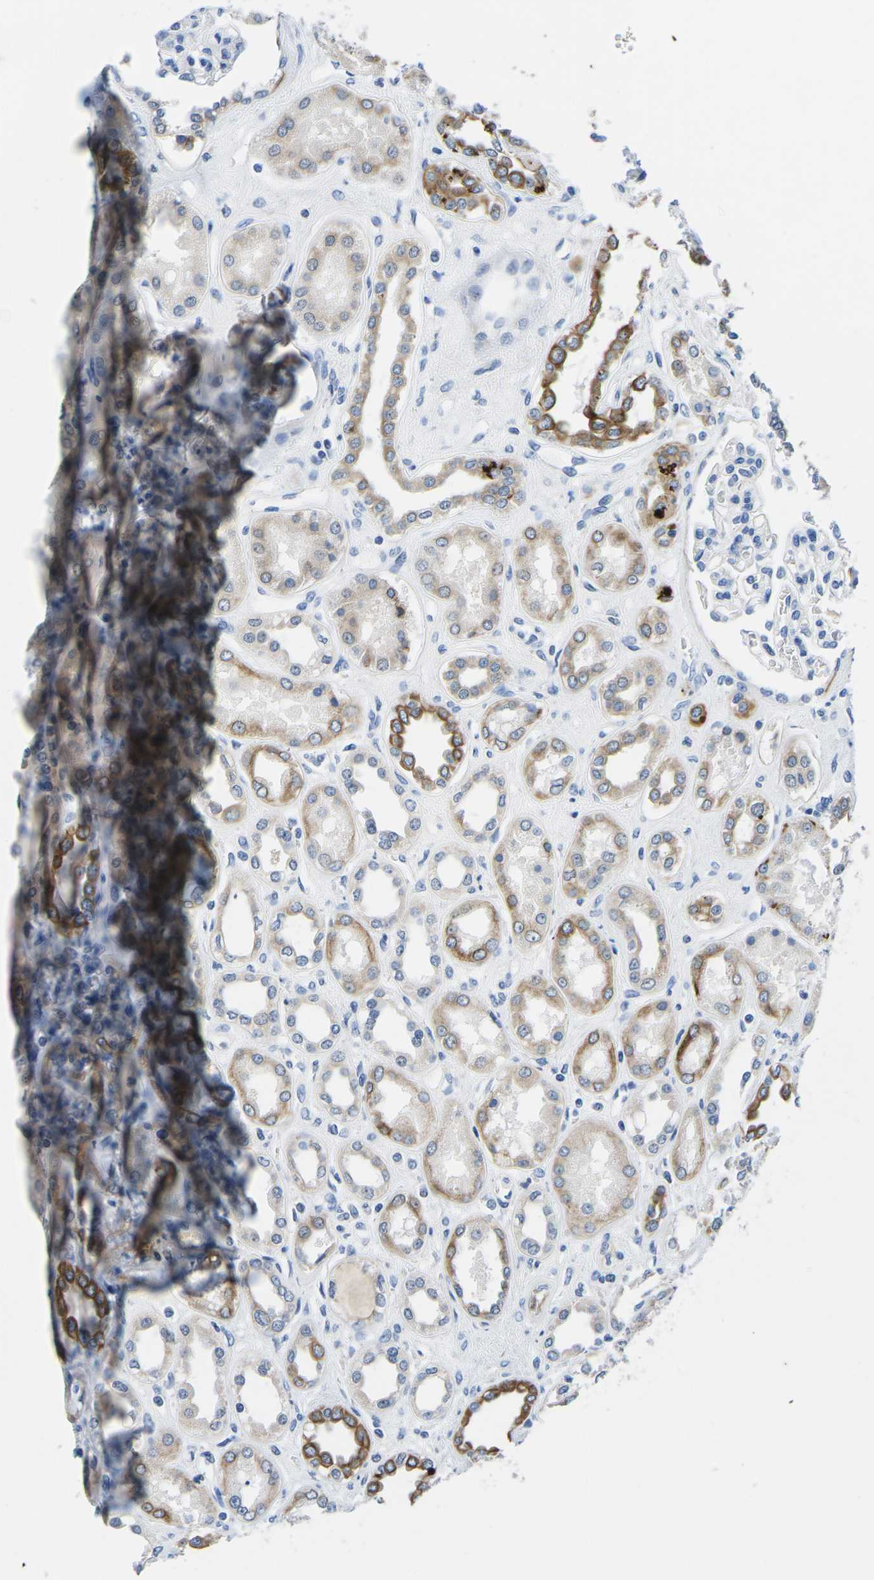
{"staining": {"intensity": "negative", "quantity": "none", "location": "none"}, "tissue": "kidney", "cell_type": "Cells in glomeruli", "image_type": "normal", "snomed": [{"axis": "morphology", "description": "Normal tissue, NOS"}, {"axis": "topography", "description": "Kidney"}], "caption": "Immunohistochemistry (IHC) of unremarkable kidney exhibits no staining in cells in glomeruli. (DAB (3,3'-diaminobenzidine) immunohistochemistry (IHC), high magnification).", "gene": "TM6SF1", "patient": {"sex": "male", "age": 59}}